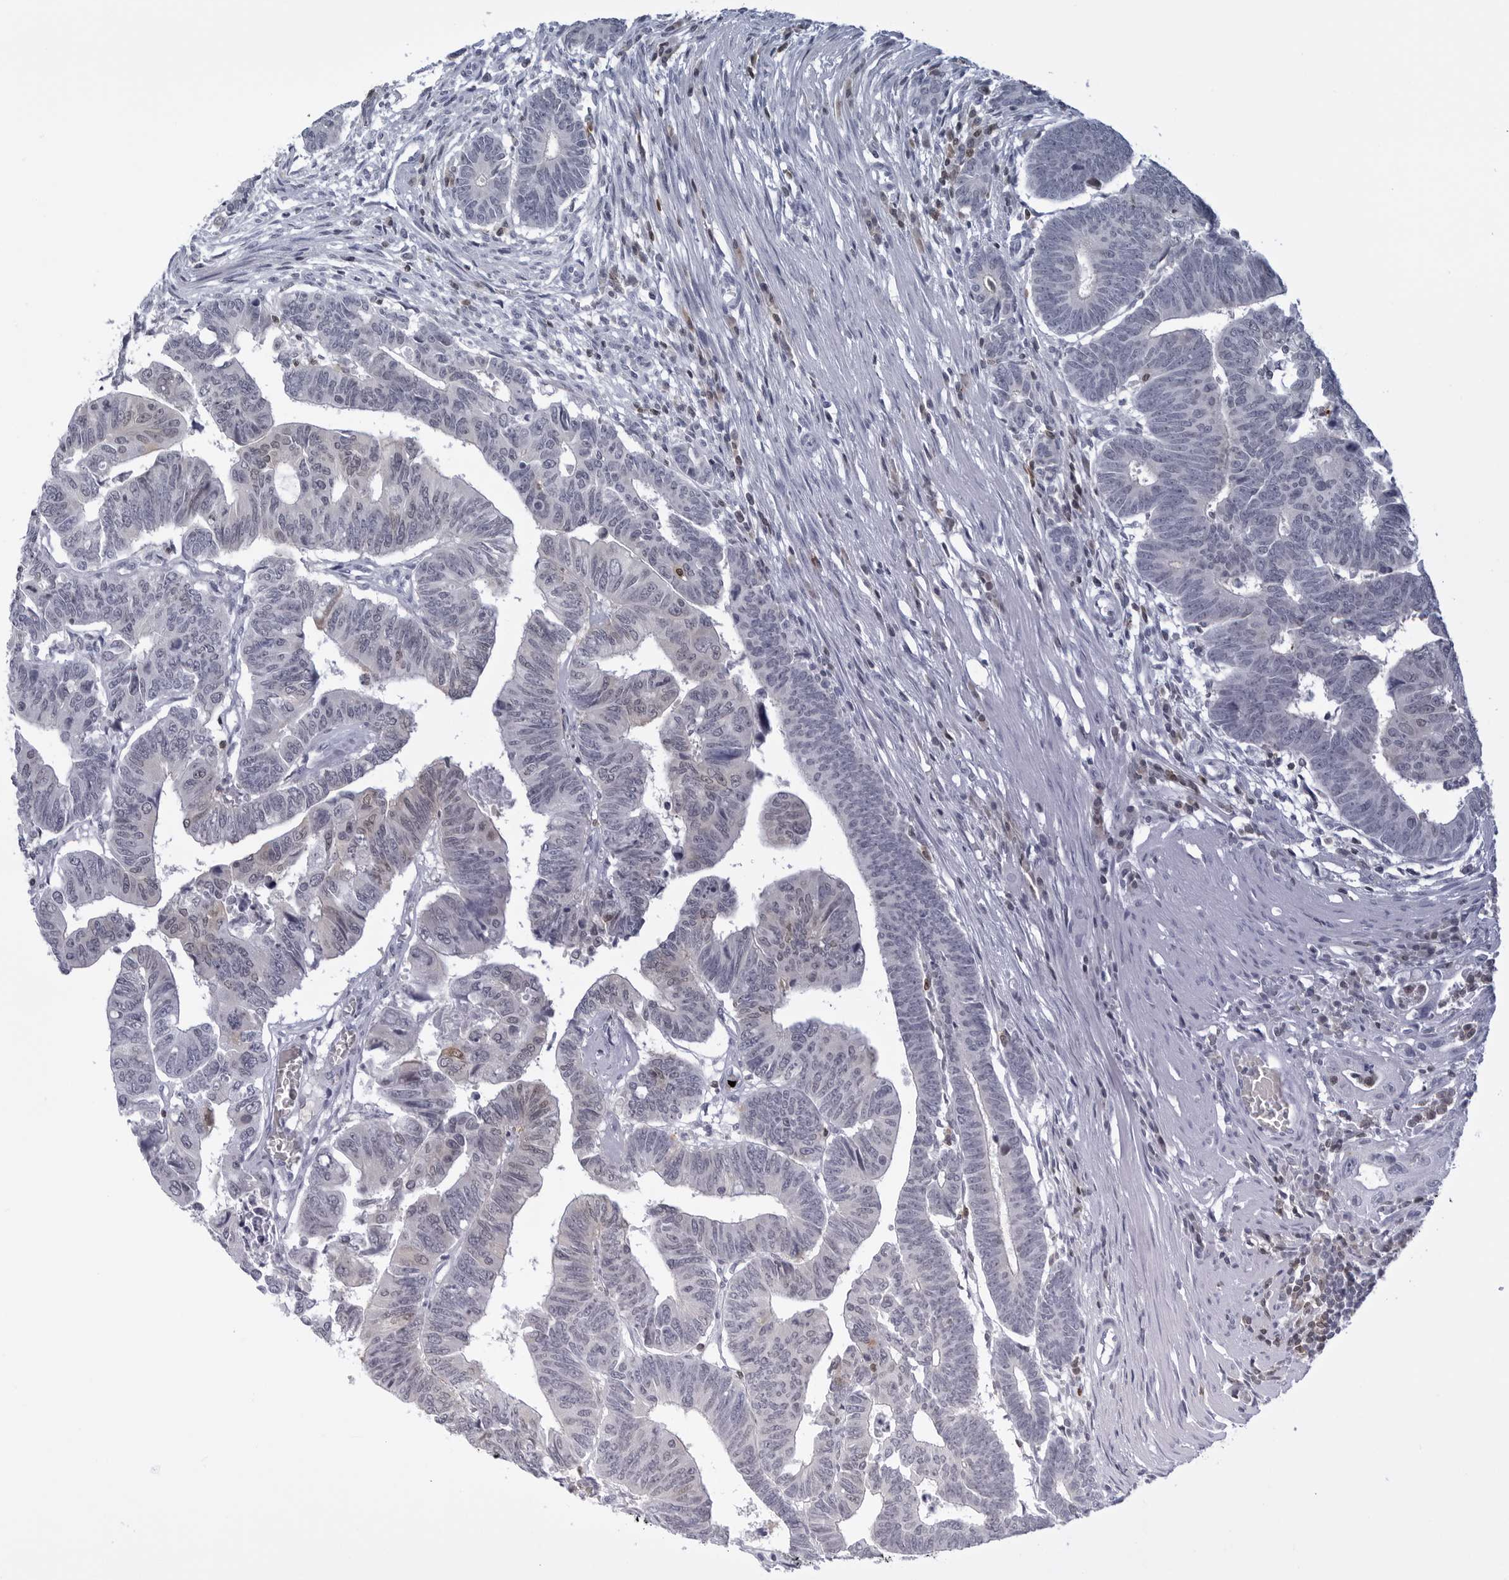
{"staining": {"intensity": "negative", "quantity": "none", "location": "none"}, "tissue": "colorectal cancer", "cell_type": "Tumor cells", "image_type": "cancer", "snomed": [{"axis": "morphology", "description": "Adenocarcinoma, NOS"}, {"axis": "topography", "description": "Rectum"}], "caption": "Tumor cells are negative for protein expression in human colorectal cancer (adenocarcinoma). (DAB (3,3'-diaminobenzidine) IHC, high magnification).", "gene": "SLC9A3R1", "patient": {"sex": "female", "age": 65}}